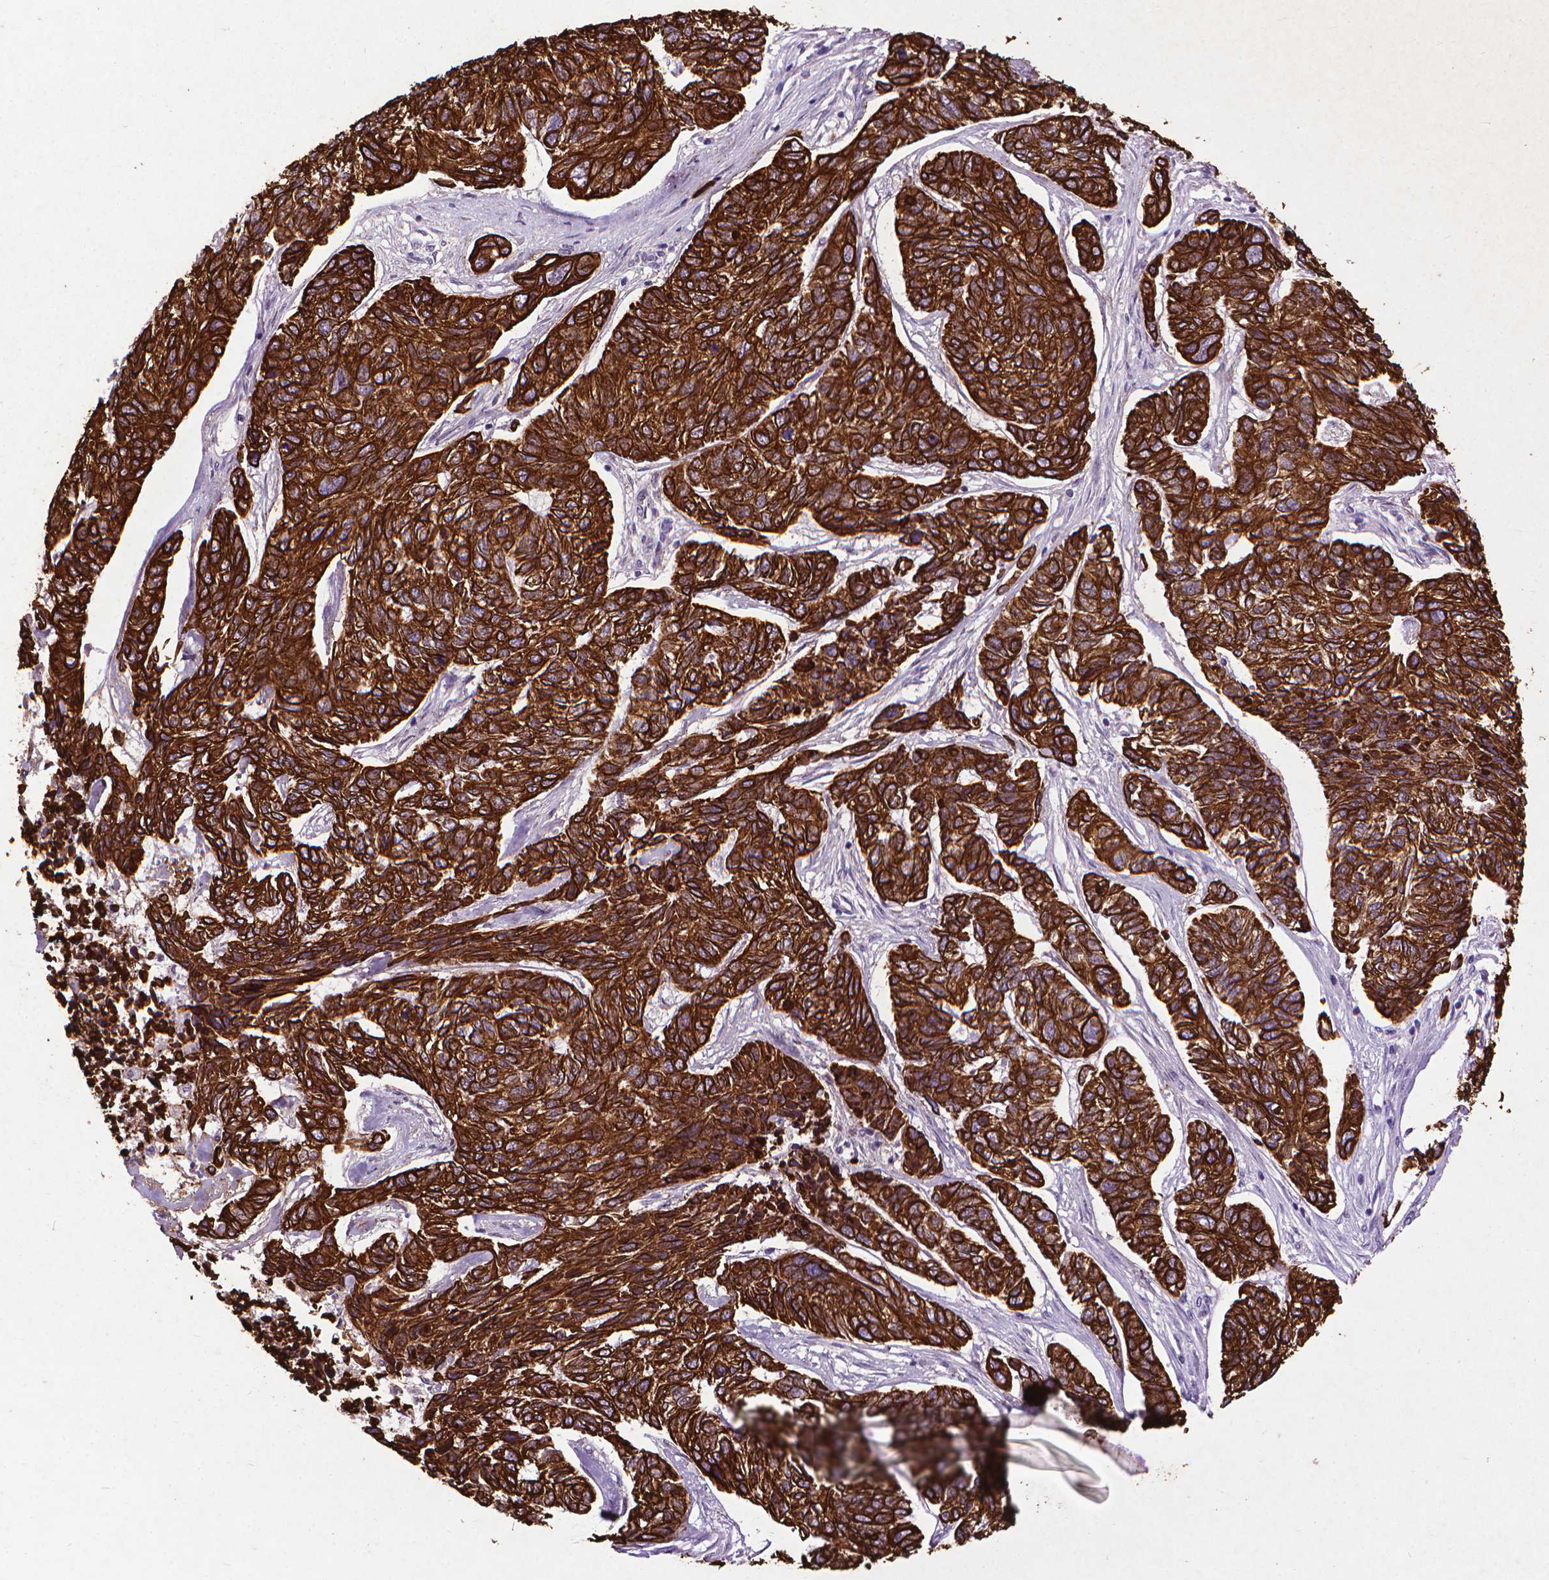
{"staining": {"intensity": "strong", "quantity": ">75%", "location": "cytoplasmic/membranous"}, "tissue": "skin cancer", "cell_type": "Tumor cells", "image_type": "cancer", "snomed": [{"axis": "morphology", "description": "Basal cell carcinoma"}, {"axis": "topography", "description": "Skin"}], "caption": "Protein analysis of basal cell carcinoma (skin) tissue demonstrates strong cytoplasmic/membranous expression in approximately >75% of tumor cells.", "gene": "KRT5", "patient": {"sex": "female", "age": 65}}